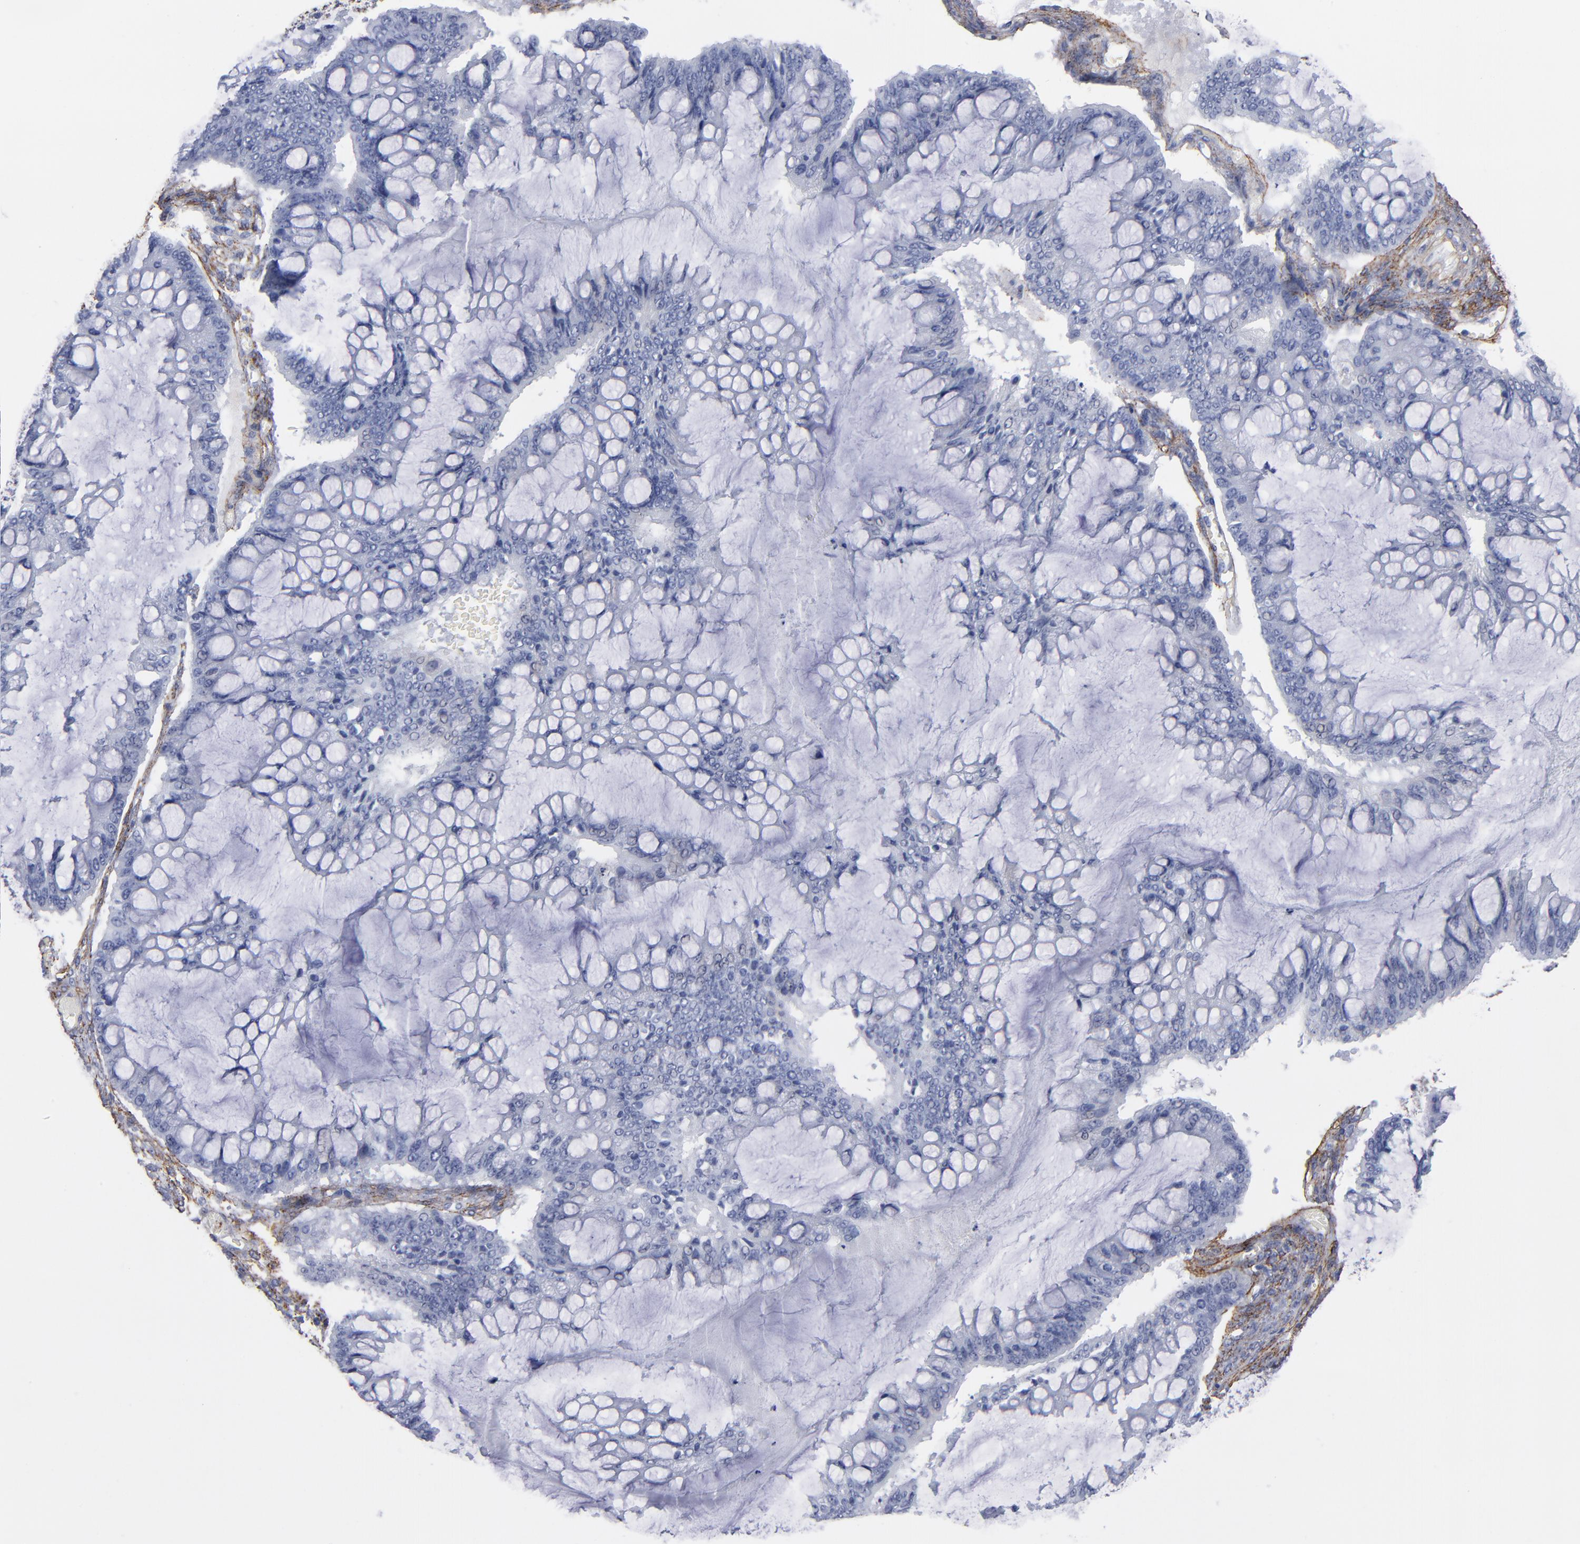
{"staining": {"intensity": "negative", "quantity": "none", "location": "none"}, "tissue": "ovarian cancer", "cell_type": "Tumor cells", "image_type": "cancer", "snomed": [{"axis": "morphology", "description": "Cystadenocarcinoma, mucinous, NOS"}, {"axis": "topography", "description": "Ovary"}], "caption": "Ovarian cancer (mucinous cystadenocarcinoma) stained for a protein using immunohistochemistry (IHC) reveals no positivity tumor cells.", "gene": "EMILIN1", "patient": {"sex": "female", "age": 73}}